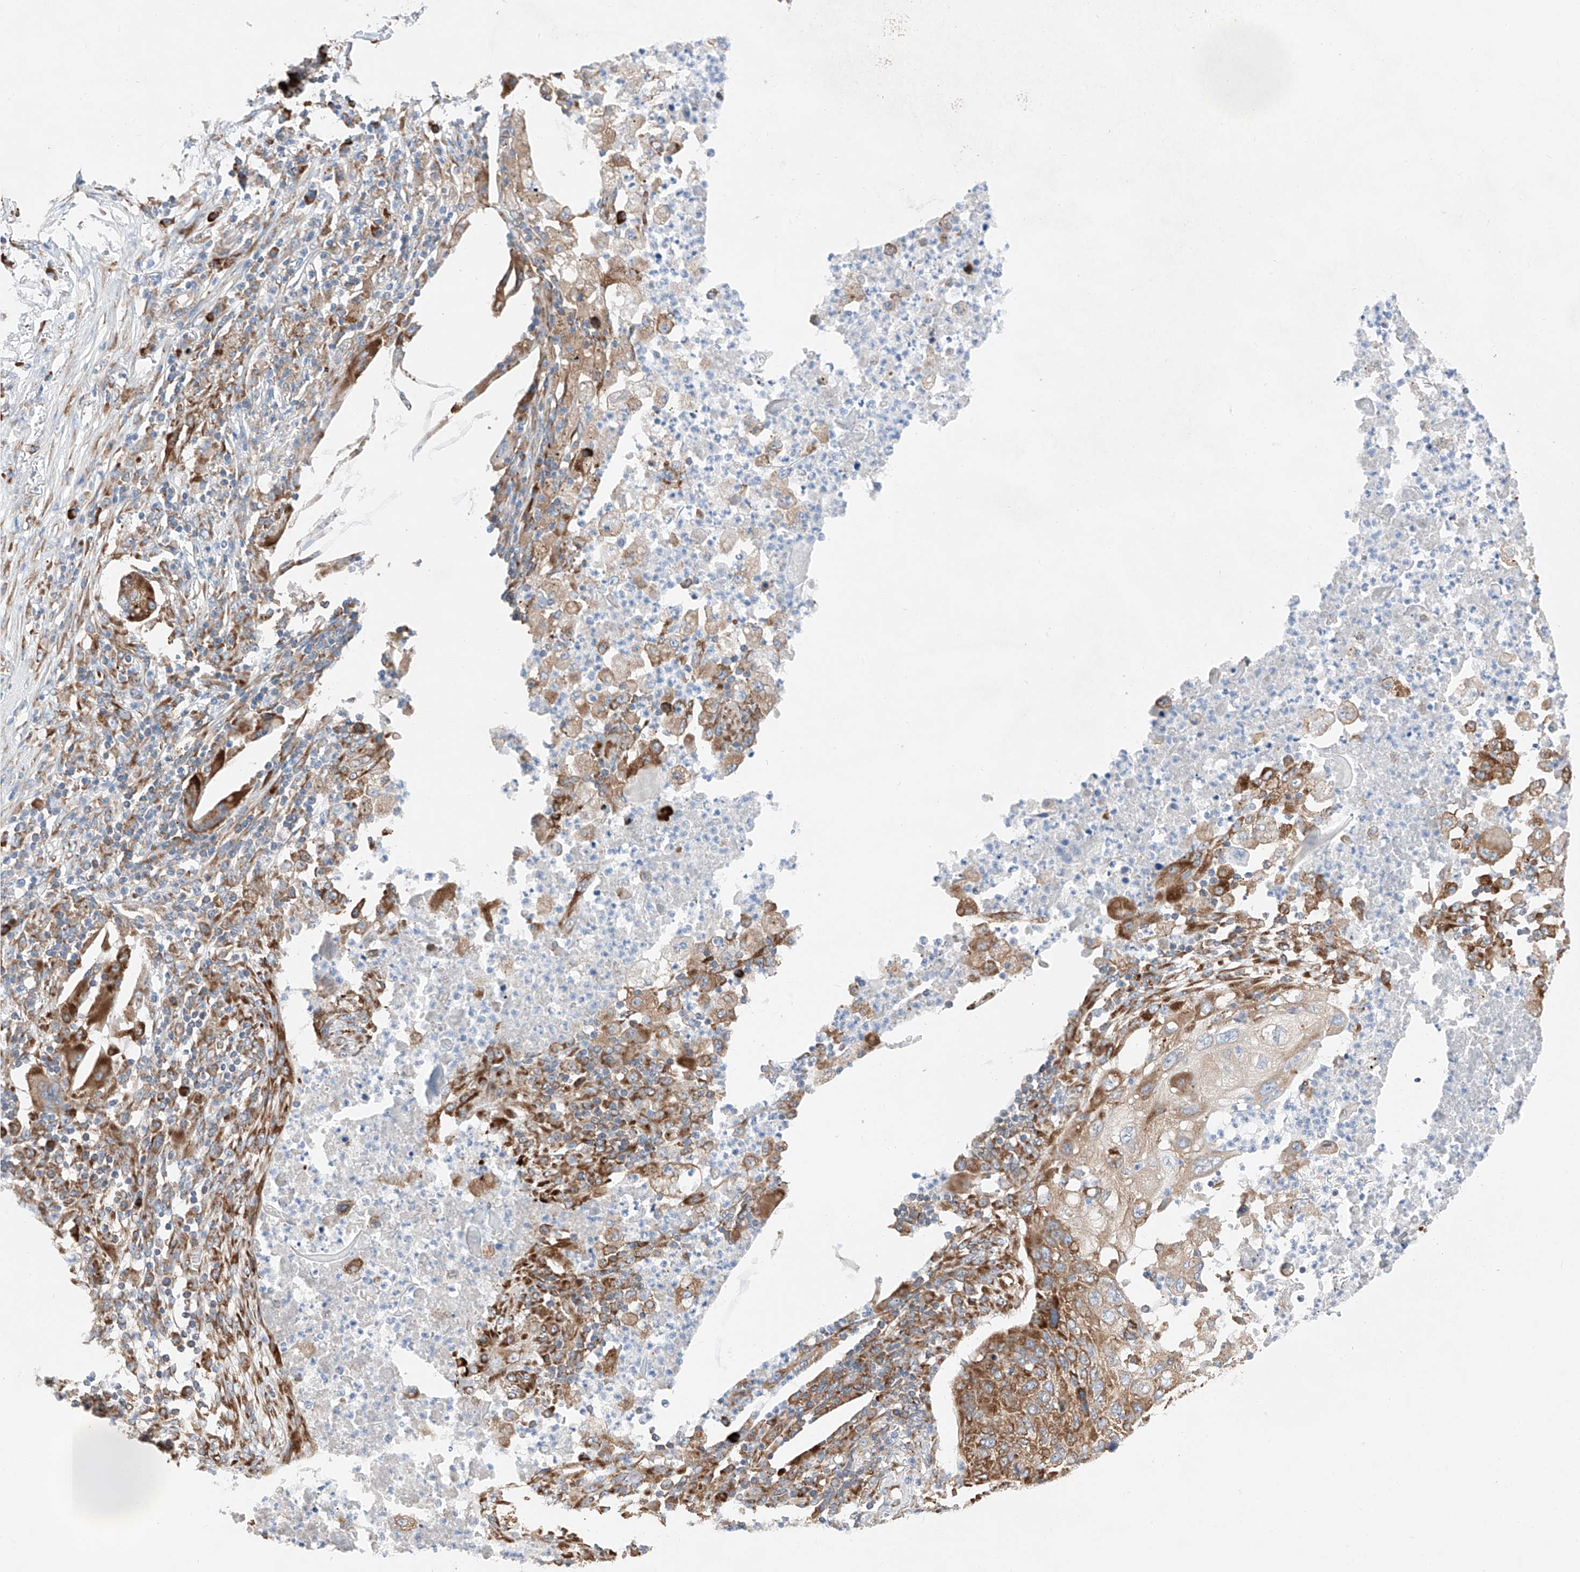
{"staining": {"intensity": "moderate", "quantity": ">75%", "location": "cytoplasmic/membranous"}, "tissue": "lung cancer", "cell_type": "Tumor cells", "image_type": "cancer", "snomed": [{"axis": "morphology", "description": "Squamous cell carcinoma, NOS"}, {"axis": "topography", "description": "Lung"}], "caption": "DAB immunohistochemical staining of squamous cell carcinoma (lung) exhibits moderate cytoplasmic/membranous protein expression in approximately >75% of tumor cells.", "gene": "CRELD1", "patient": {"sex": "female", "age": 63}}